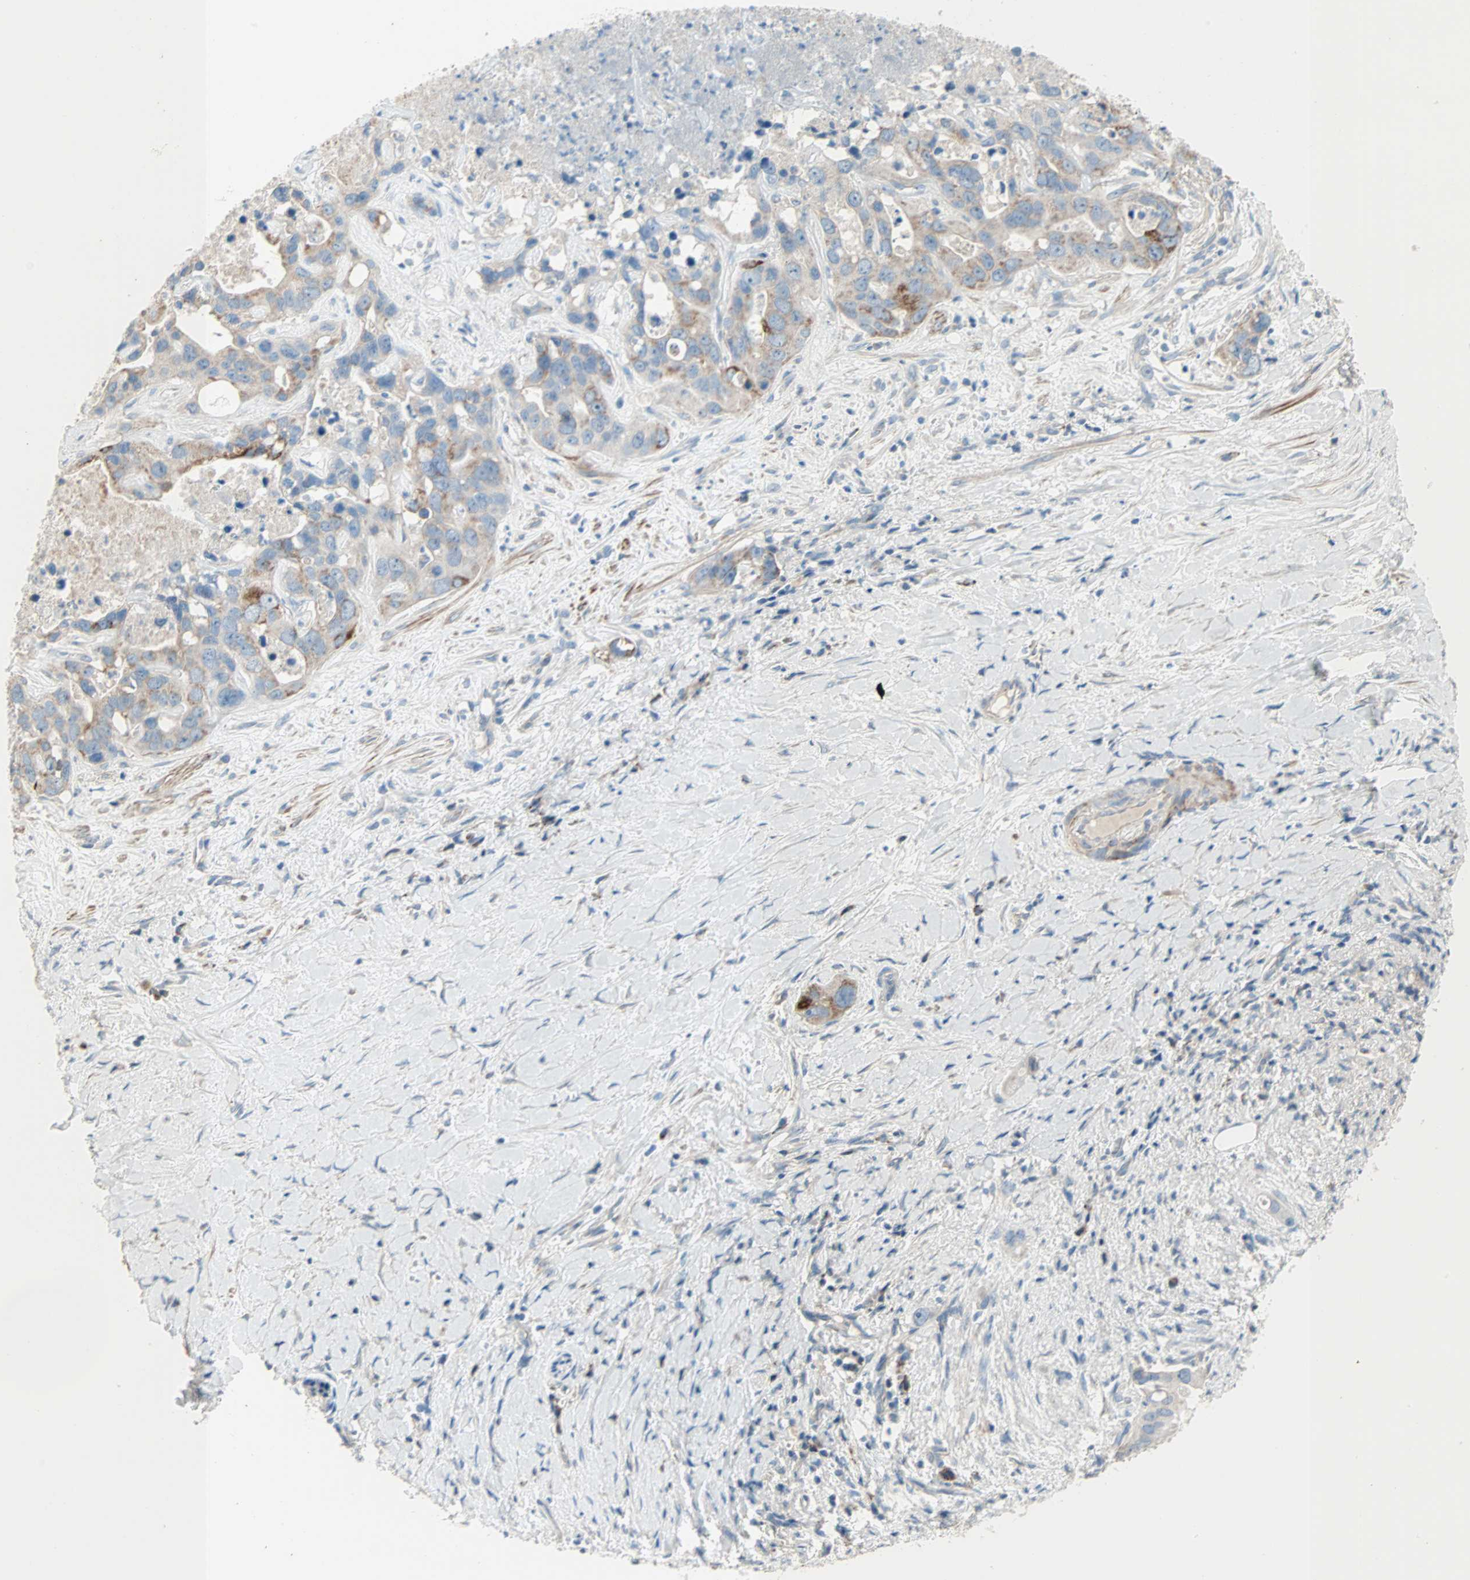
{"staining": {"intensity": "moderate", "quantity": "<25%", "location": "cytoplasmic/membranous"}, "tissue": "liver cancer", "cell_type": "Tumor cells", "image_type": "cancer", "snomed": [{"axis": "morphology", "description": "Cholangiocarcinoma"}, {"axis": "topography", "description": "Liver"}], "caption": "Human liver cancer (cholangiocarcinoma) stained for a protein (brown) demonstrates moderate cytoplasmic/membranous positive expression in about <25% of tumor cells.", "gene": "ACVRL1", "patient": {"sex": "female", "age": 65}}